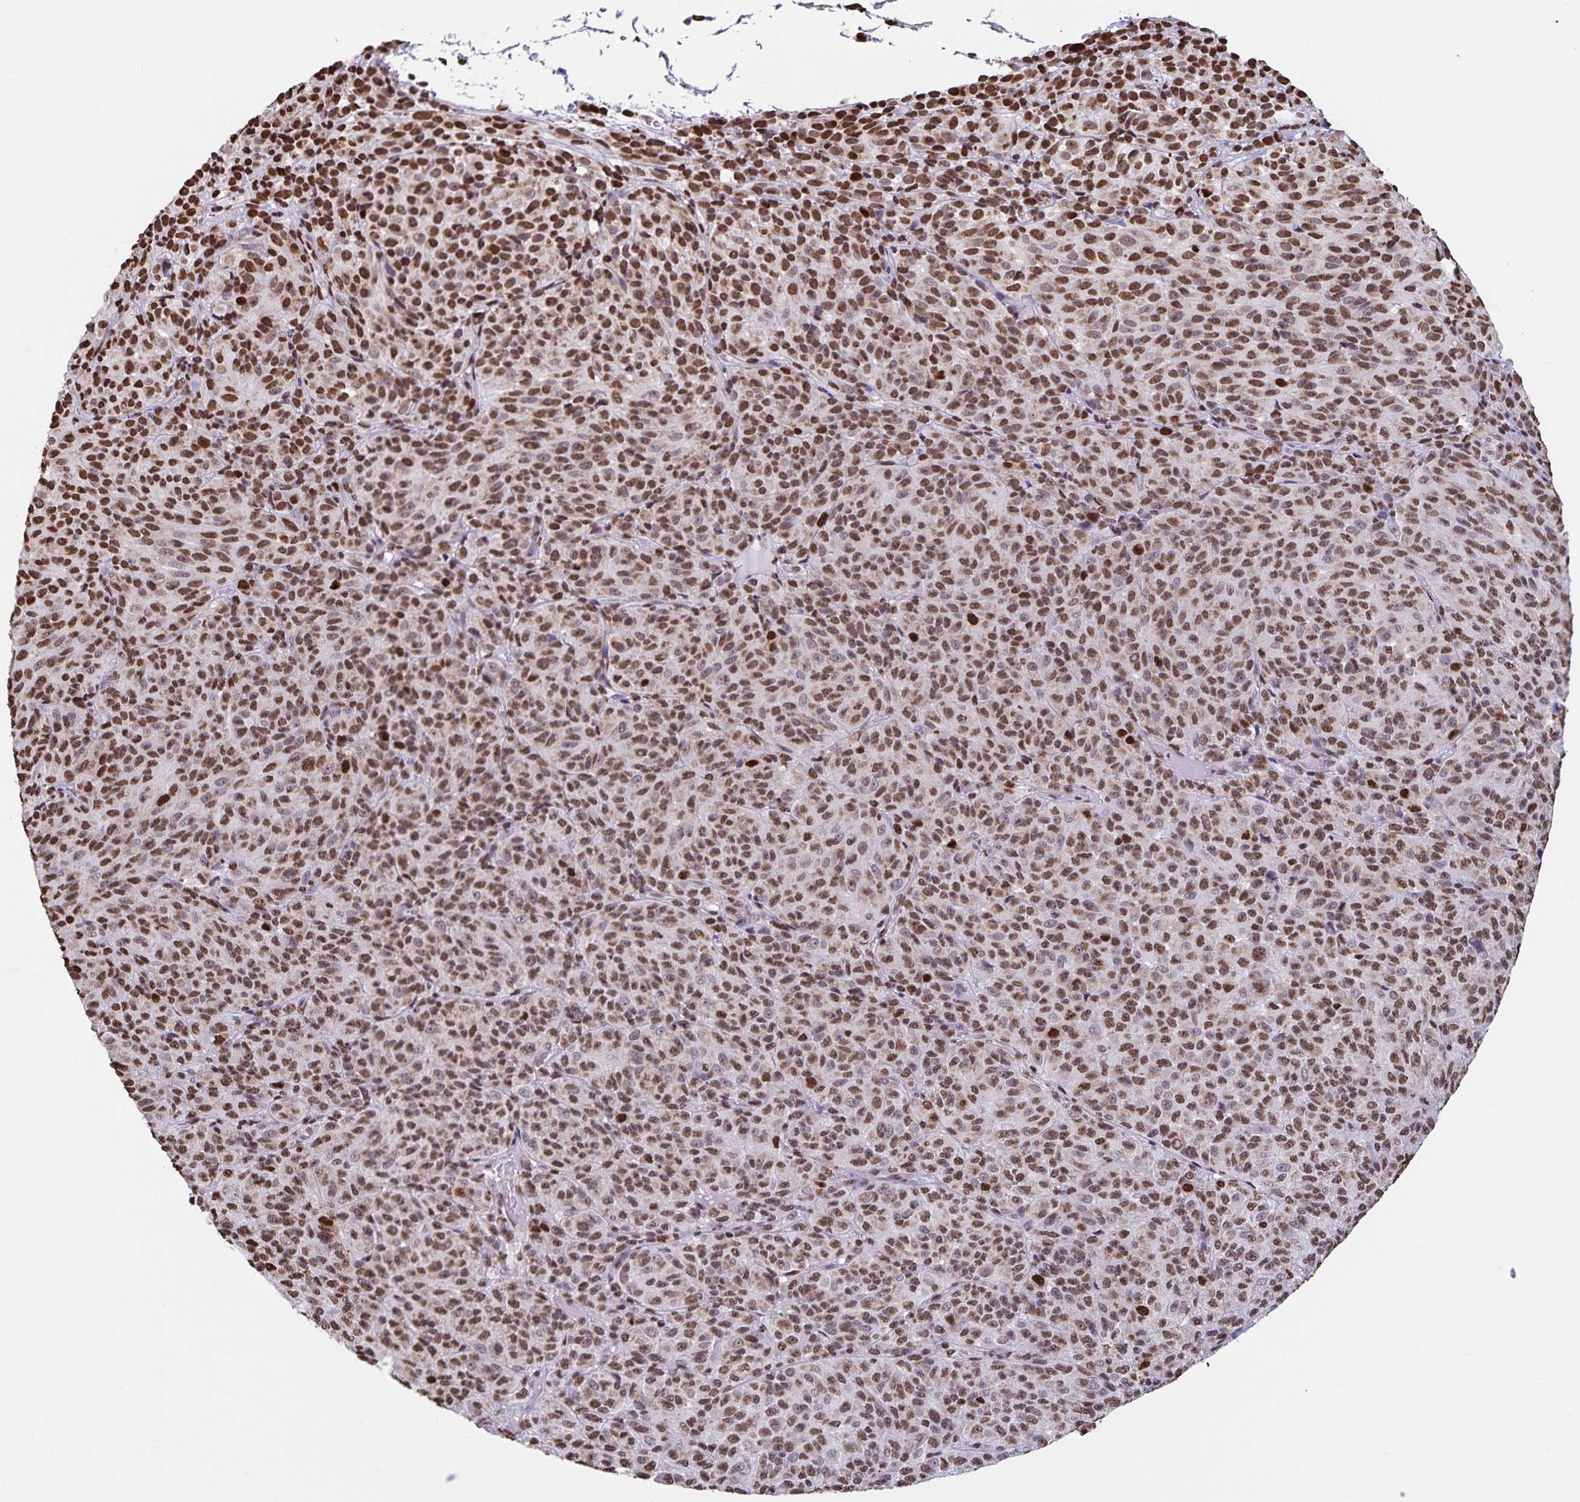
{"staining": {"intensity": "moderate", "quantity": ">75%", "location": "nuclear"}, "tissue": "melanoma", "cell_type": "Tumor cells", "image_type": "cancer", "snomed": [{"axis": "morphology", "description": "Malignant melanoma, Metastatic site"}, {"axis": "topography", "description": "Brain"}], "caption": "Immunohistochemical staining of melanoma displays moderate nuclear protein positivity in approximately >75% of tumor cells. The staining was performed using DAB, with brown indicating positive protein expression. Nuclei are stained blue with hematoxylin.", "gene": "DUT", "patient": {"sex": "female", "age": 56}}